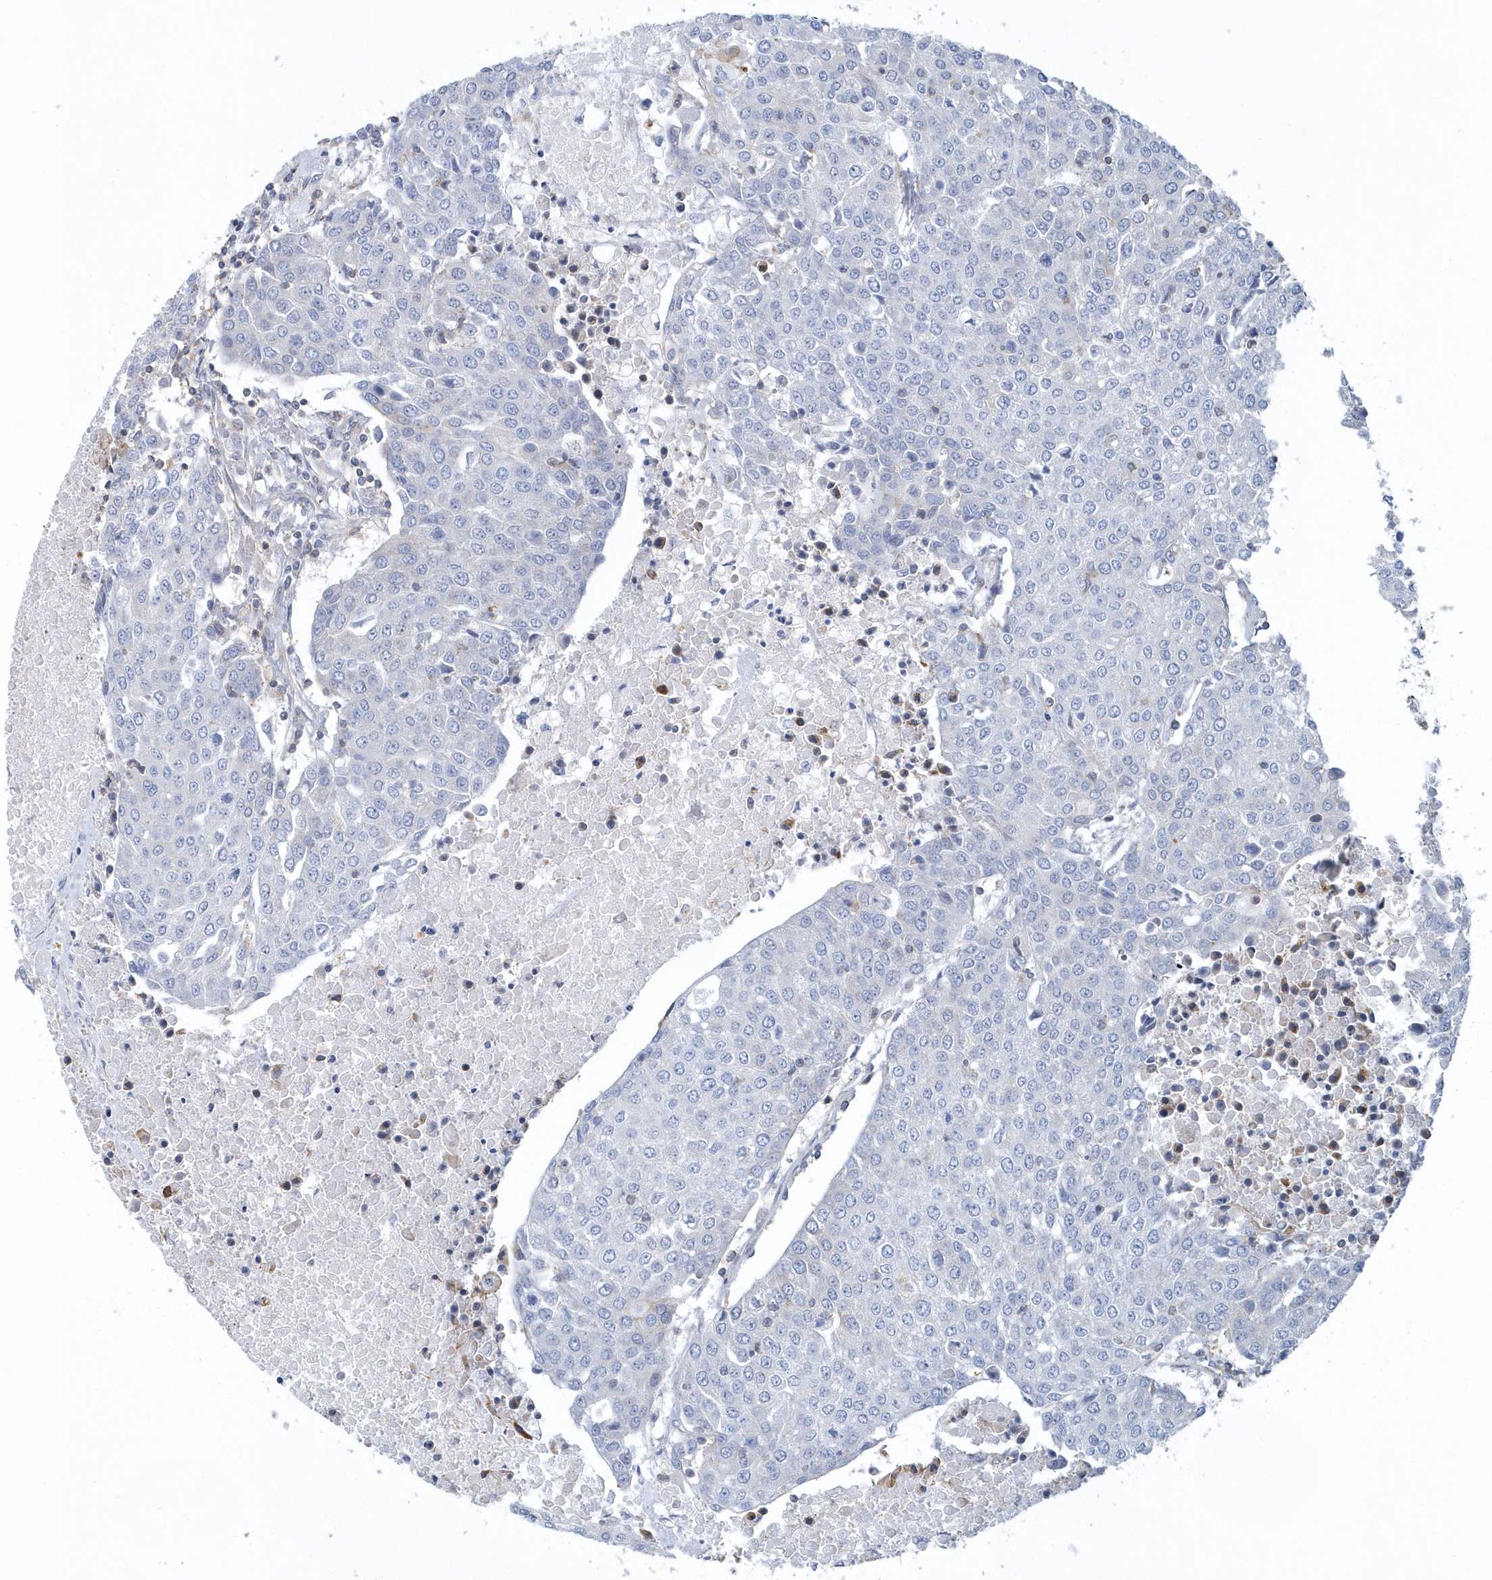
{"staining": {"intensity": "negative", "quantity": "none", "location": "none"}, "tissue": "urothelial cancer", "cell_type": "Tumor cells", "image_type": "cancer", "snomed": [{"axis": "morphology", "description": "Urothelial carcinoma, High grade"}, {"axis": "topography", "description": "Urinary bladder"}], "caption": "High power microscopy micrograph of an immunohistochemistry (IHC) histopathology image of high-grade urothelial carcinoma, revealing no significant expression in tumor cells. The staining is performed using DAB (3,3'-diaminobenzidine) brown chromogen with nuclei counter-stained in using hematoxylin.", "gene": "ARAP2", "patient": {"sex": "female", "age": 85}}